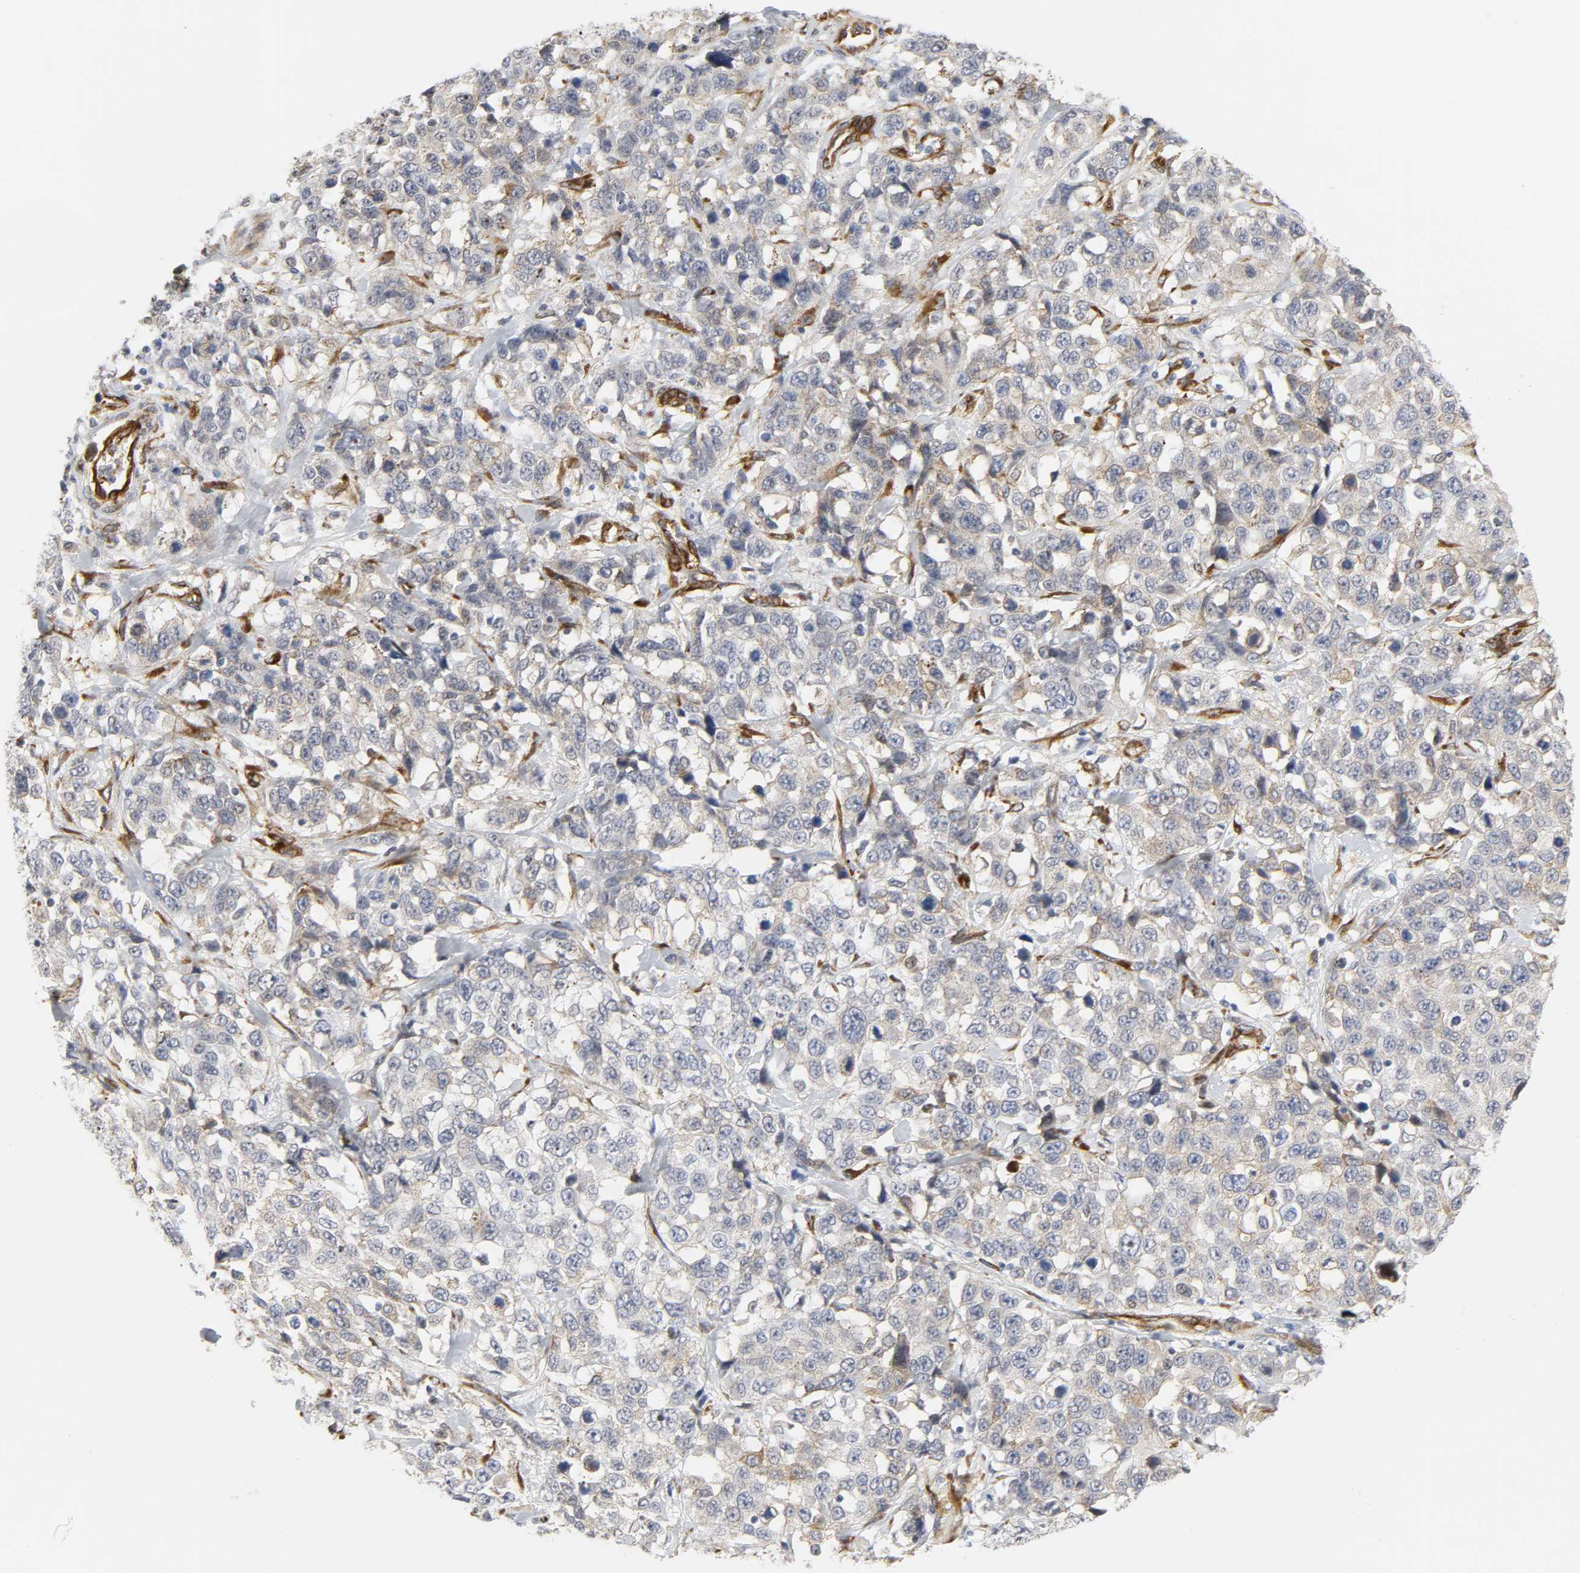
{"staining": {"intensity": "weak", "quantity": "25%-75%", "location": "cytoplasmic/membranous"}, "tissue": "stomach cancer", "cell_type": "Tumor cells", "image_type": "cancer", "snomed": [{"axis": "morphology", "description": "Normal tissue, NOS"}, {"axis": "morphology", "description": "Adenocarcinoma, NOS"}, {"axis": "topography", "description": "Stomach"}], "caption": "Immunohistochemistry of adenocarcinoma (stomach) reveals low levels of weak cytoplasmic/membranous staining in about 25%-75% of tumor cells.", "gene": "DOCK1", "patient": {"sex": "male", "age": 48}}